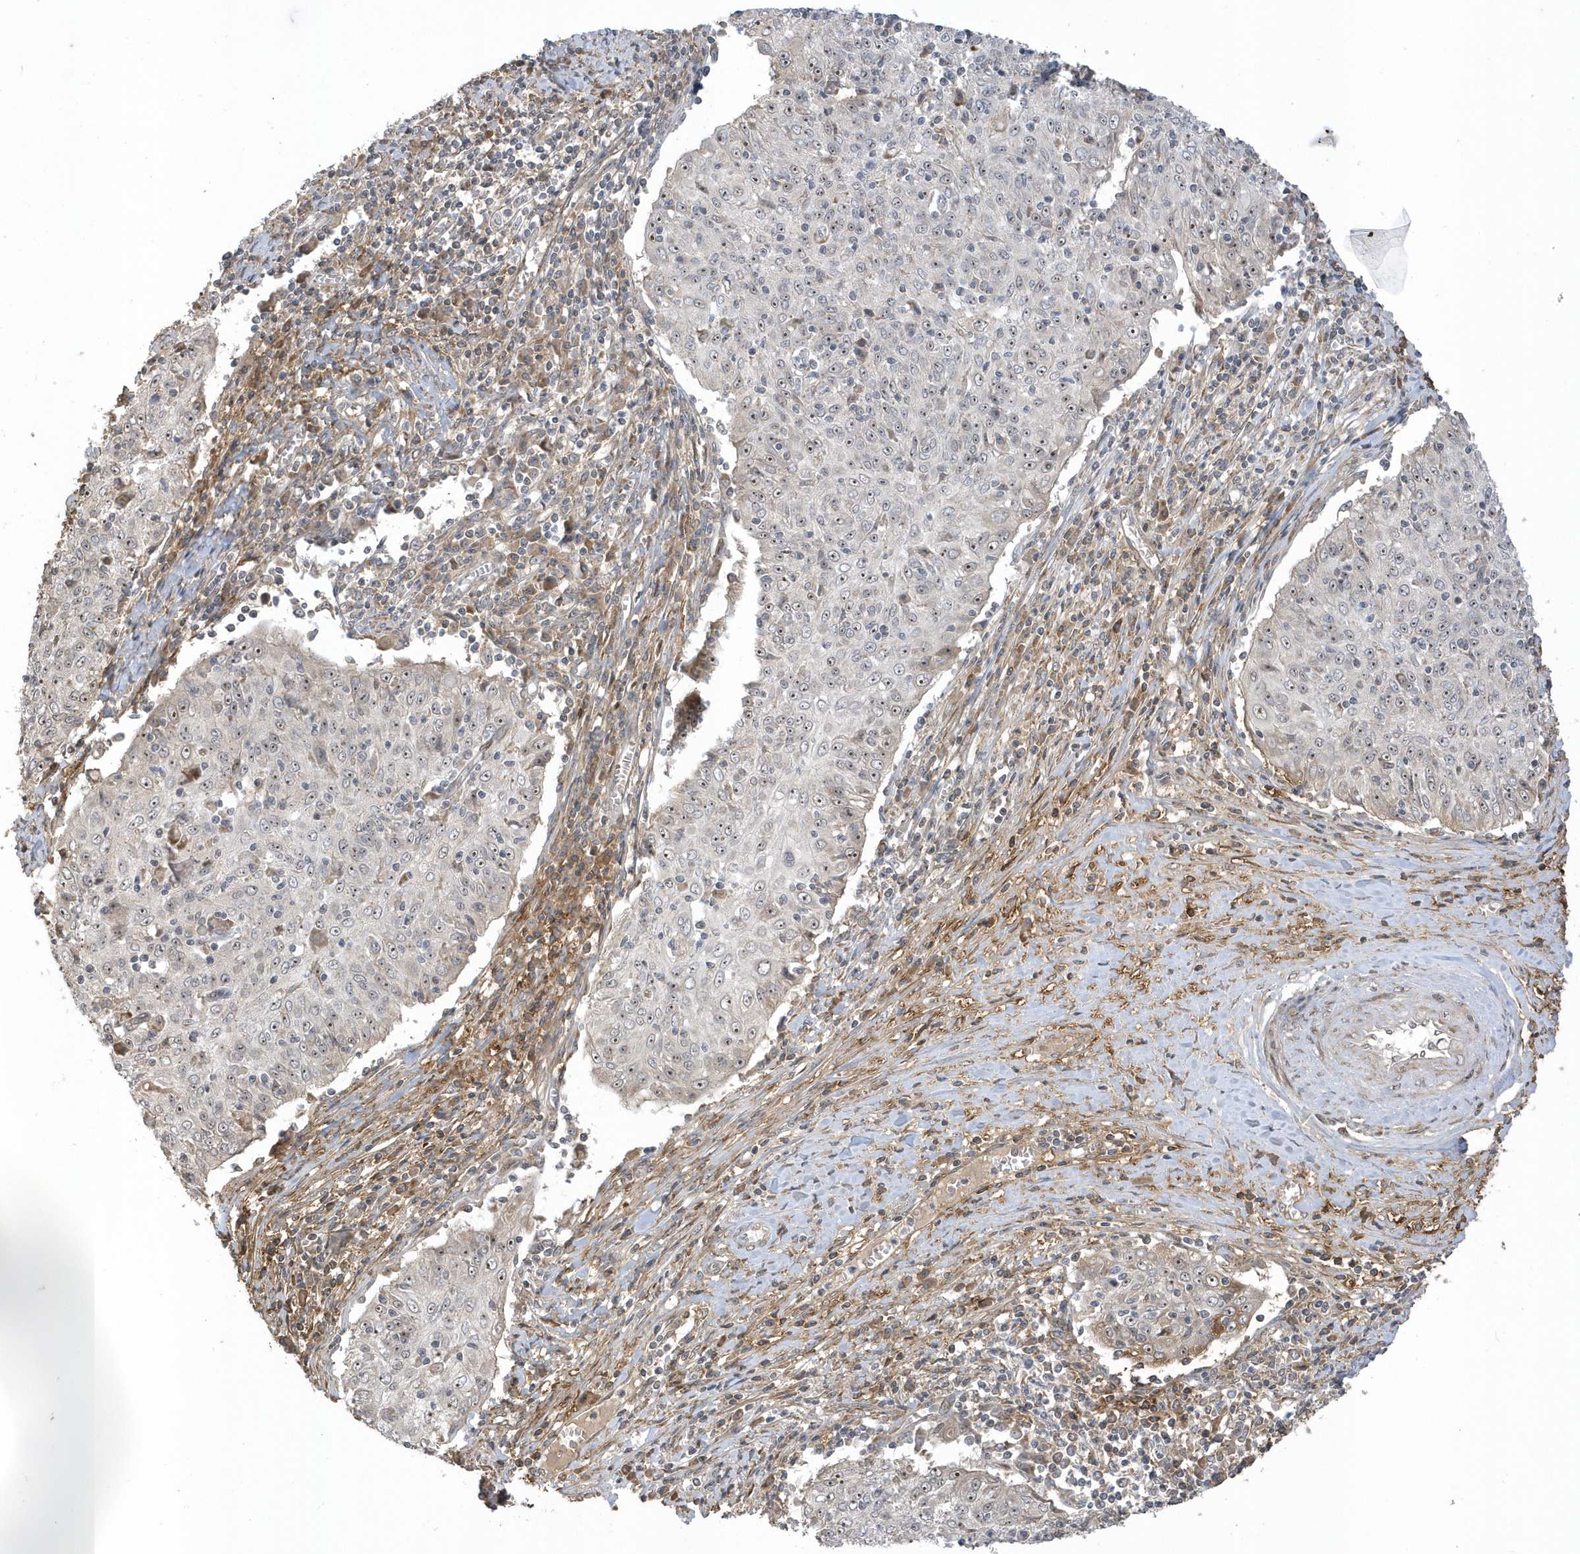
{"staining": {"intensity": "negative", "quantity": "none", "location": "none"}, "tissue": "cervical cancer", "cell_type": "Tumor cells", "image_type": "cancer", "snomed": [{"axis": "morphology", "description": "Squamous cell carcinoma, NOS"}, {"axis": "topography", "description": "Cervix"}], "caption": "High magnification brightfield microscopy of cervical cancer (squamous cell carcinoma) stained with DAB (brown) and counterstained with hematoxylin (blue): tumor cells show no significant expression.", "gene": "ECM2", "patient": {"sex": "female", "age": 48}}